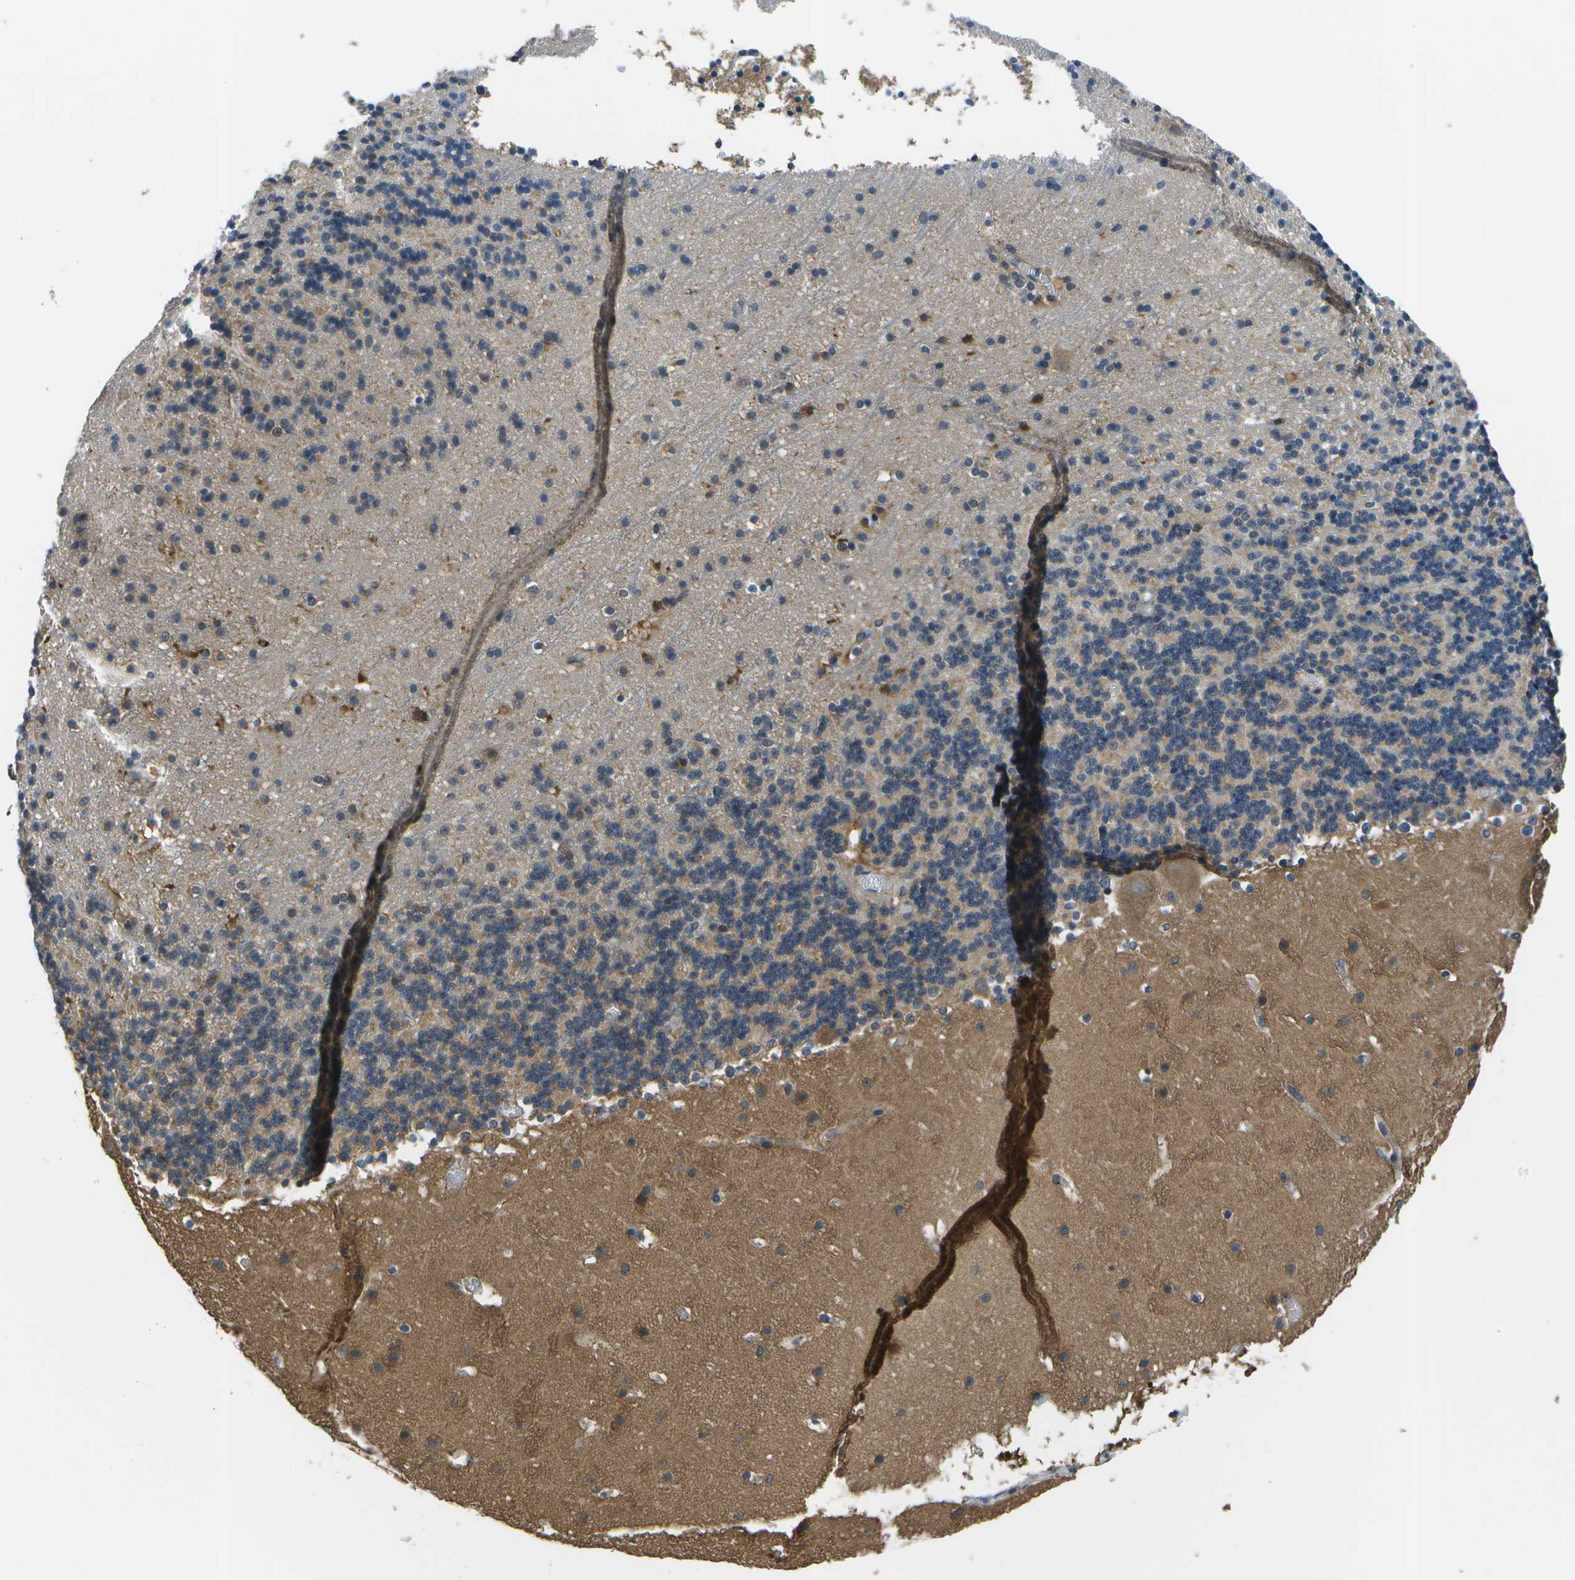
{"staining": {"intensity": "moderate", "quantity": "<25%", "location": "cytoplasmic/membranous"}, "tissue": "cerebellum", "cell_type": "Cells in granular layer", "image_type": "normal", "snomed": [{"axis": "morphology", "description": "Normal tissue, NOS"}, {"axis": "topography", "description": "Cerebellum"}], "caption": "Moderate cytoplasmic/membranous positivity for a protein is seen in about <25% of cells in granular layer of unremarkable cerebellum using immunohistochemistry.", "gene": "ENPP5", "patient": {"sex": "male", "age": 45}}